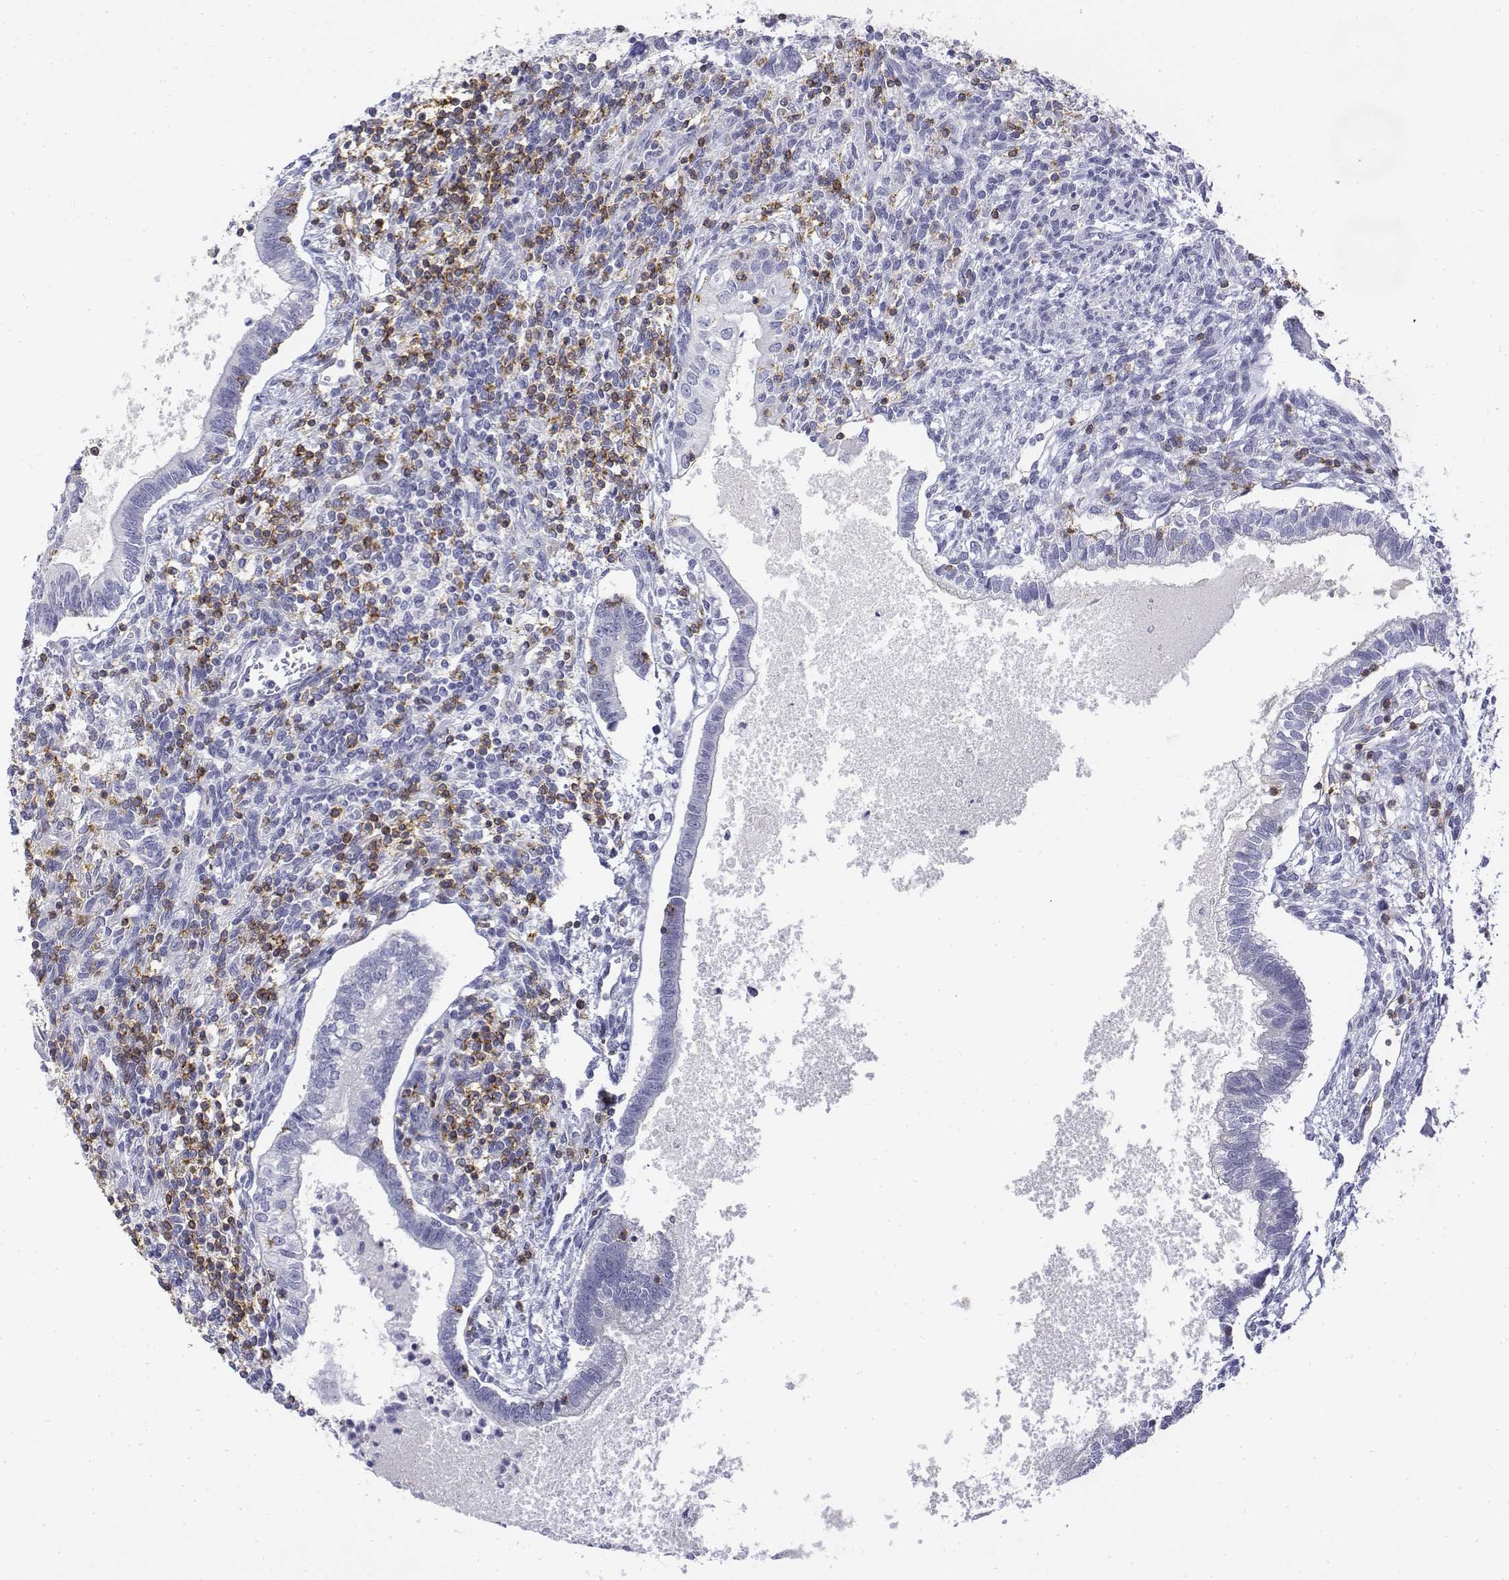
{"staining": {"intensity": "negative", "quantity": "none", "location": "none"}, "tissue": "testis cancer", "cell_type": "Tumor cells", "image_type": "cancer", "snomed": [{"axis": "morphology", "description": "Carcinoma, Embryonal, NOS"}, {"axis": "topography", "description": "Testis"}], "caption": "High power microscopy photomicrograph of an immunohistochemistry (IHC) photomicrograph of testis cancer (embryonal carcinoma), revealing no significant staining in tumor cells. Brightfield microscopy of immunohistochemistry stained with DAB (3,3'-diaminobenzidine) (brown) and hematoxylin (blue), captured at high magnification.", "gene": "CD3E", "patient": {"sex": "male", "age": 37}}